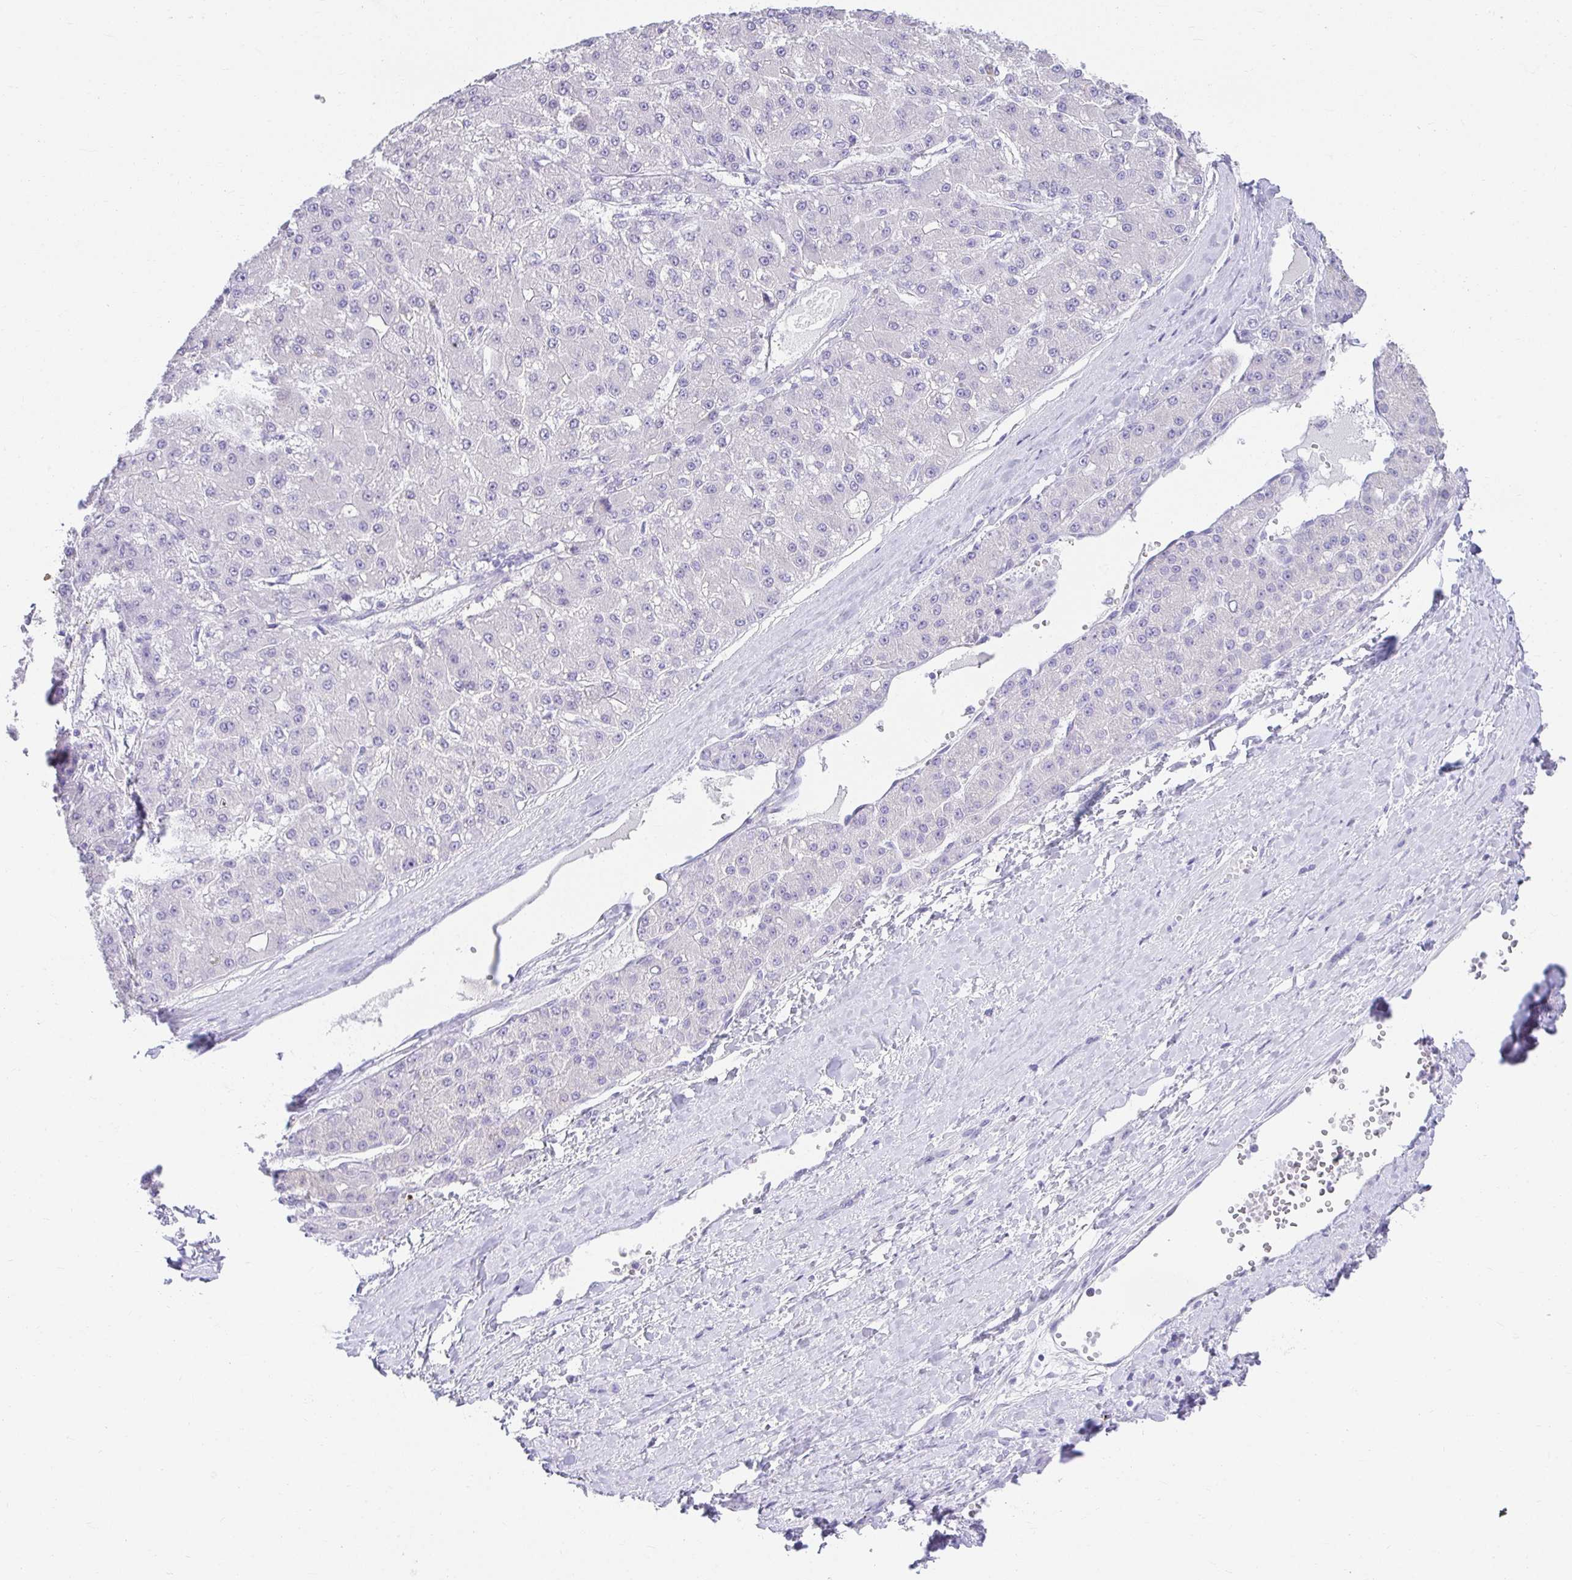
{"staining": {"intensity": "negative", "quantity": "none", "location": "none"}, "tissue": "liver cancer", "cell_type": "Tumor cells", "image_type": "cancer", "snomed": [{"axis": "morphology", "description": "Carcinoma, Hepatocellular, NOS"}, {"axis": "topography", "description": "Liver"}], "caption": "DAB (3,3'-diaminobenzidine) immunohistochemical staining of hepatocellular carcinoma (liver) shows no significant staining in tumor cells.", "gene": "CHAT", "patient": {"sex": "male", "age": 67}}